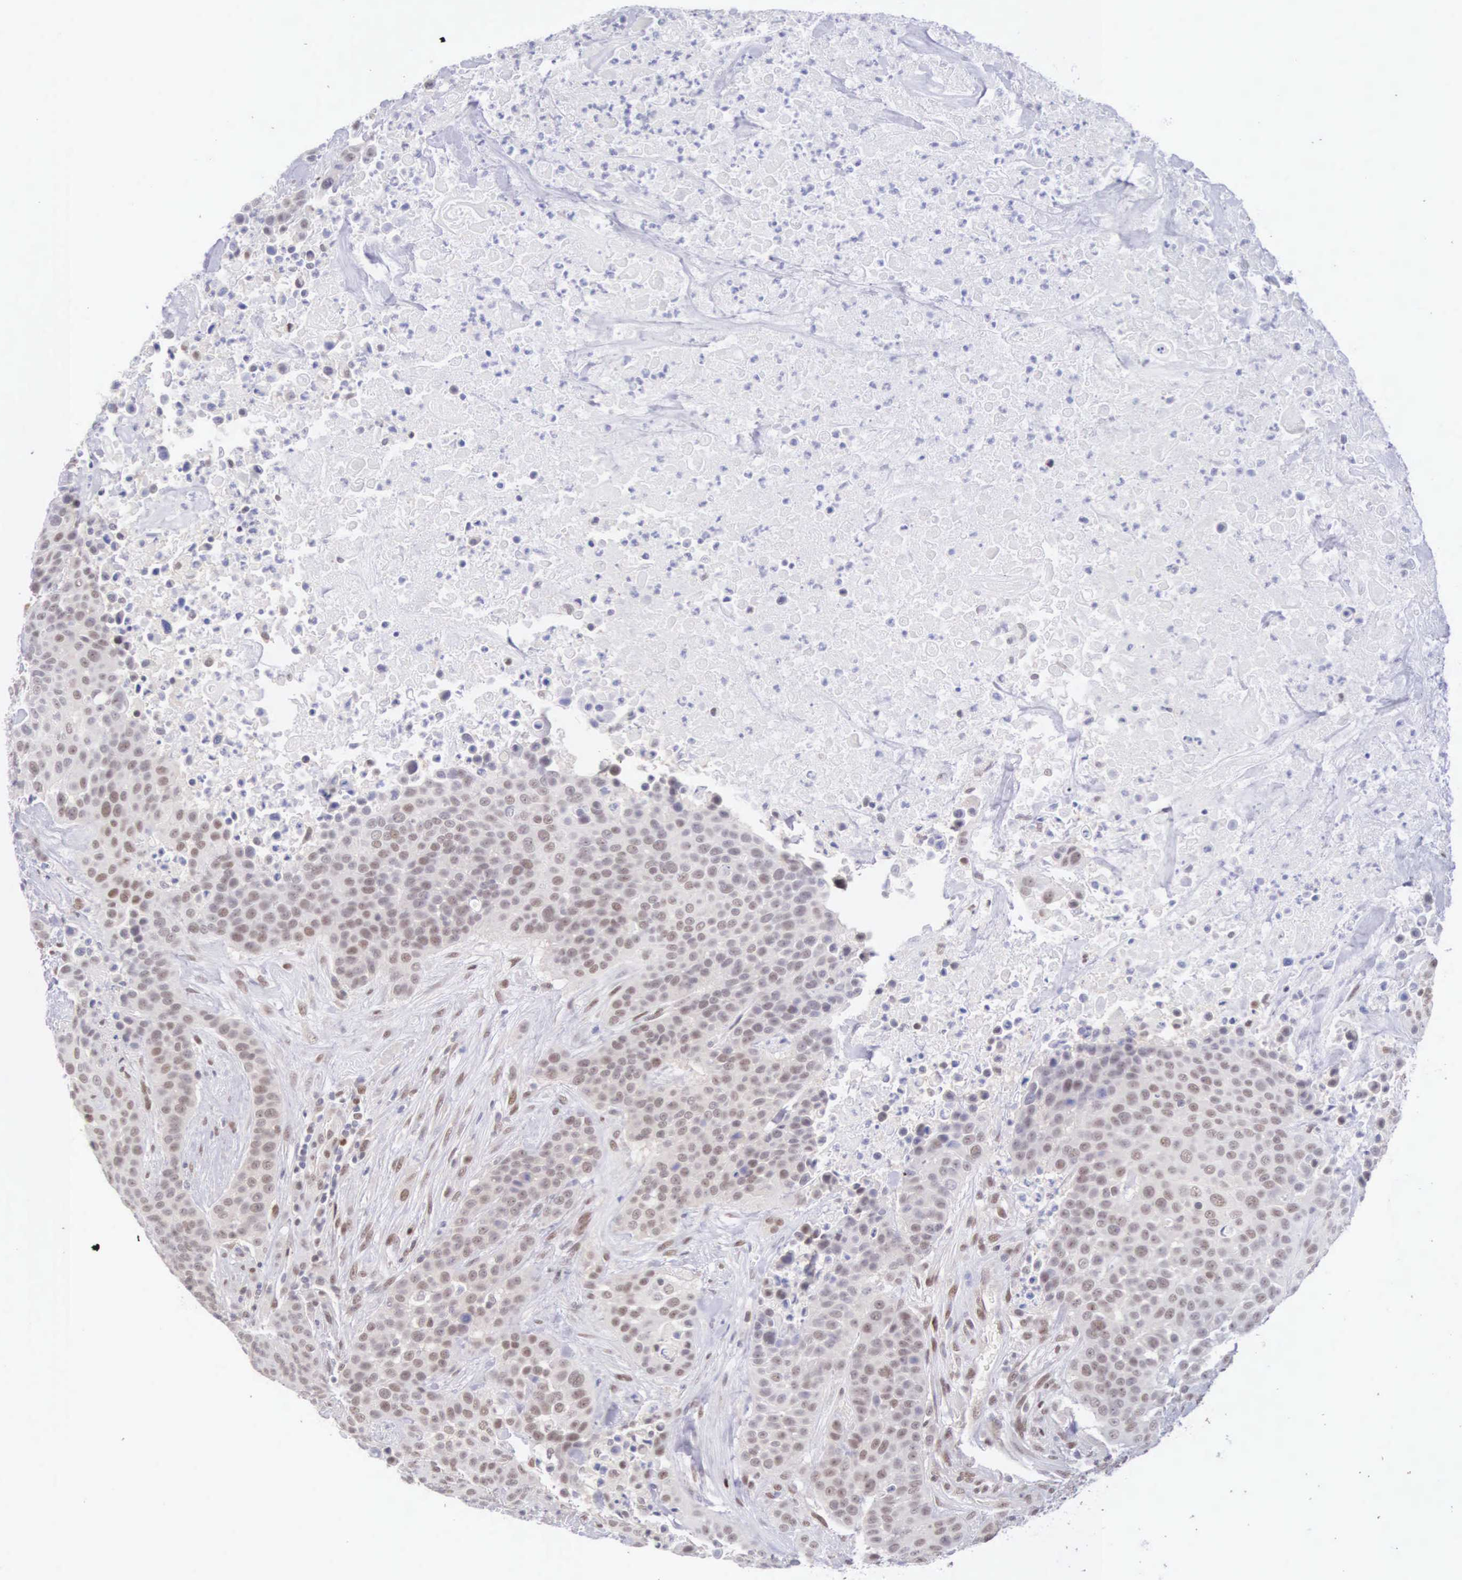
{"staining": {"intensity": "weak", "quantity": "25%-75%", "location": "nuclear"}, "tissue": "urothelial cancer", "cell_type": "Tumor cells", "image_type": "cancer", "snomed": [{"axis": "morphology", "description": "Urothelial carcinoma, High grade"}, {"axis": "topography", "description": "Urinary bladder"}], "caption": "Protein expression analysis of human high-grade urothelial carcinoma reveals weak nuclear expression in approximately 25%-75% of tumor cells. Immunohistochemistry (ihc) stains the protein in brown and the nuclei are stained blue.", "gene": "CCDC117", "patient": {"sex": "male", "age": 74}}